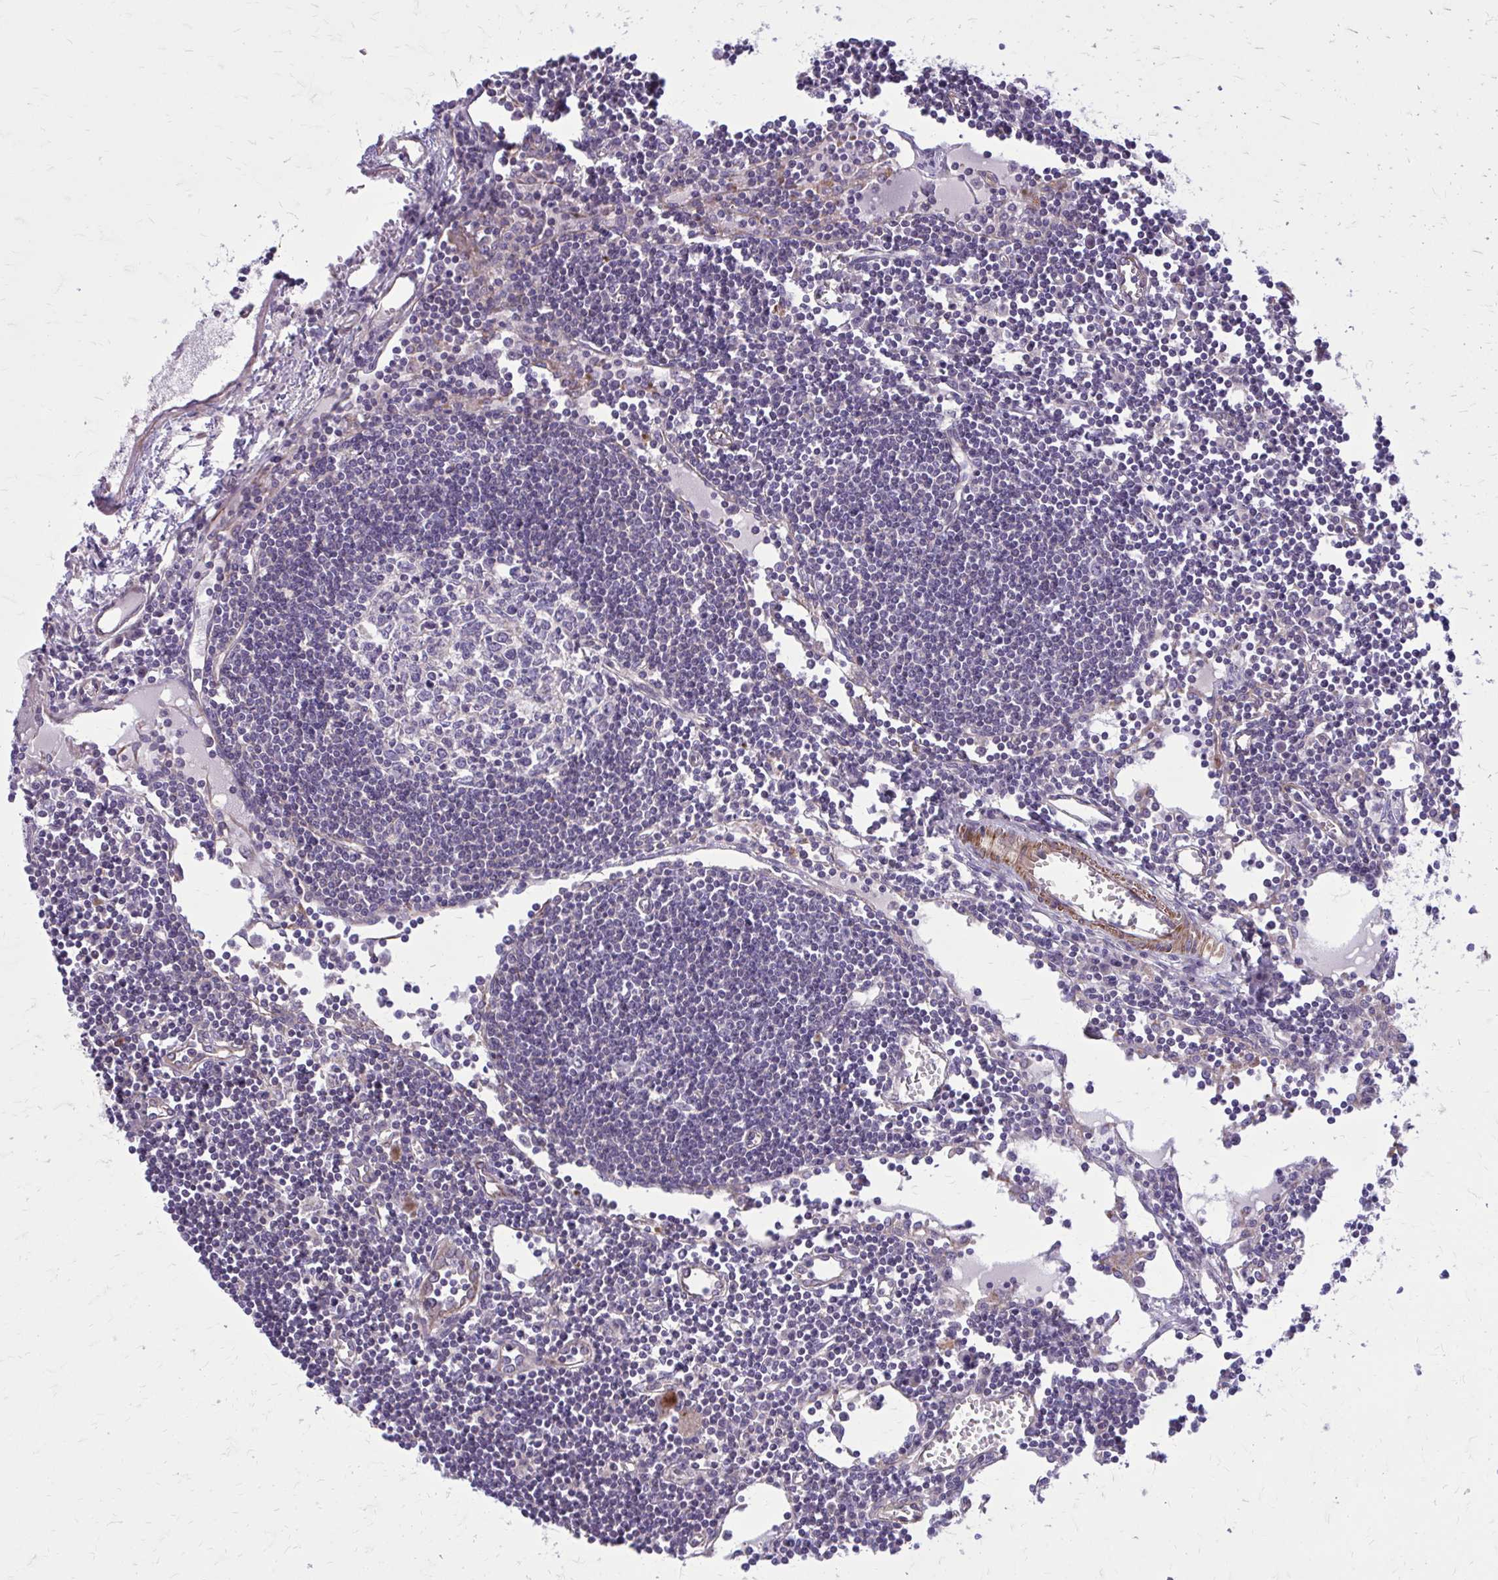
{"staining": {"intensity": "negative", "quantity": "none", "location": "none"}, "tissue": "lymph node", "cell_type": "Germinal center cells", "image_type": "normal", "snomed": [{"axis": "morphology", "description": "Normal tissue, NOS"}, {"axis": "topography", "description": "Lymph node"}], "caption": "High magnification brightfield microscopy of normal lymph node stained with DAB (brown) and counterstained with hematoxylin (blue): germinal center cells show no significant positivity.", "gene": "FAP", "patient": {"sex": "female", "age": 65}}